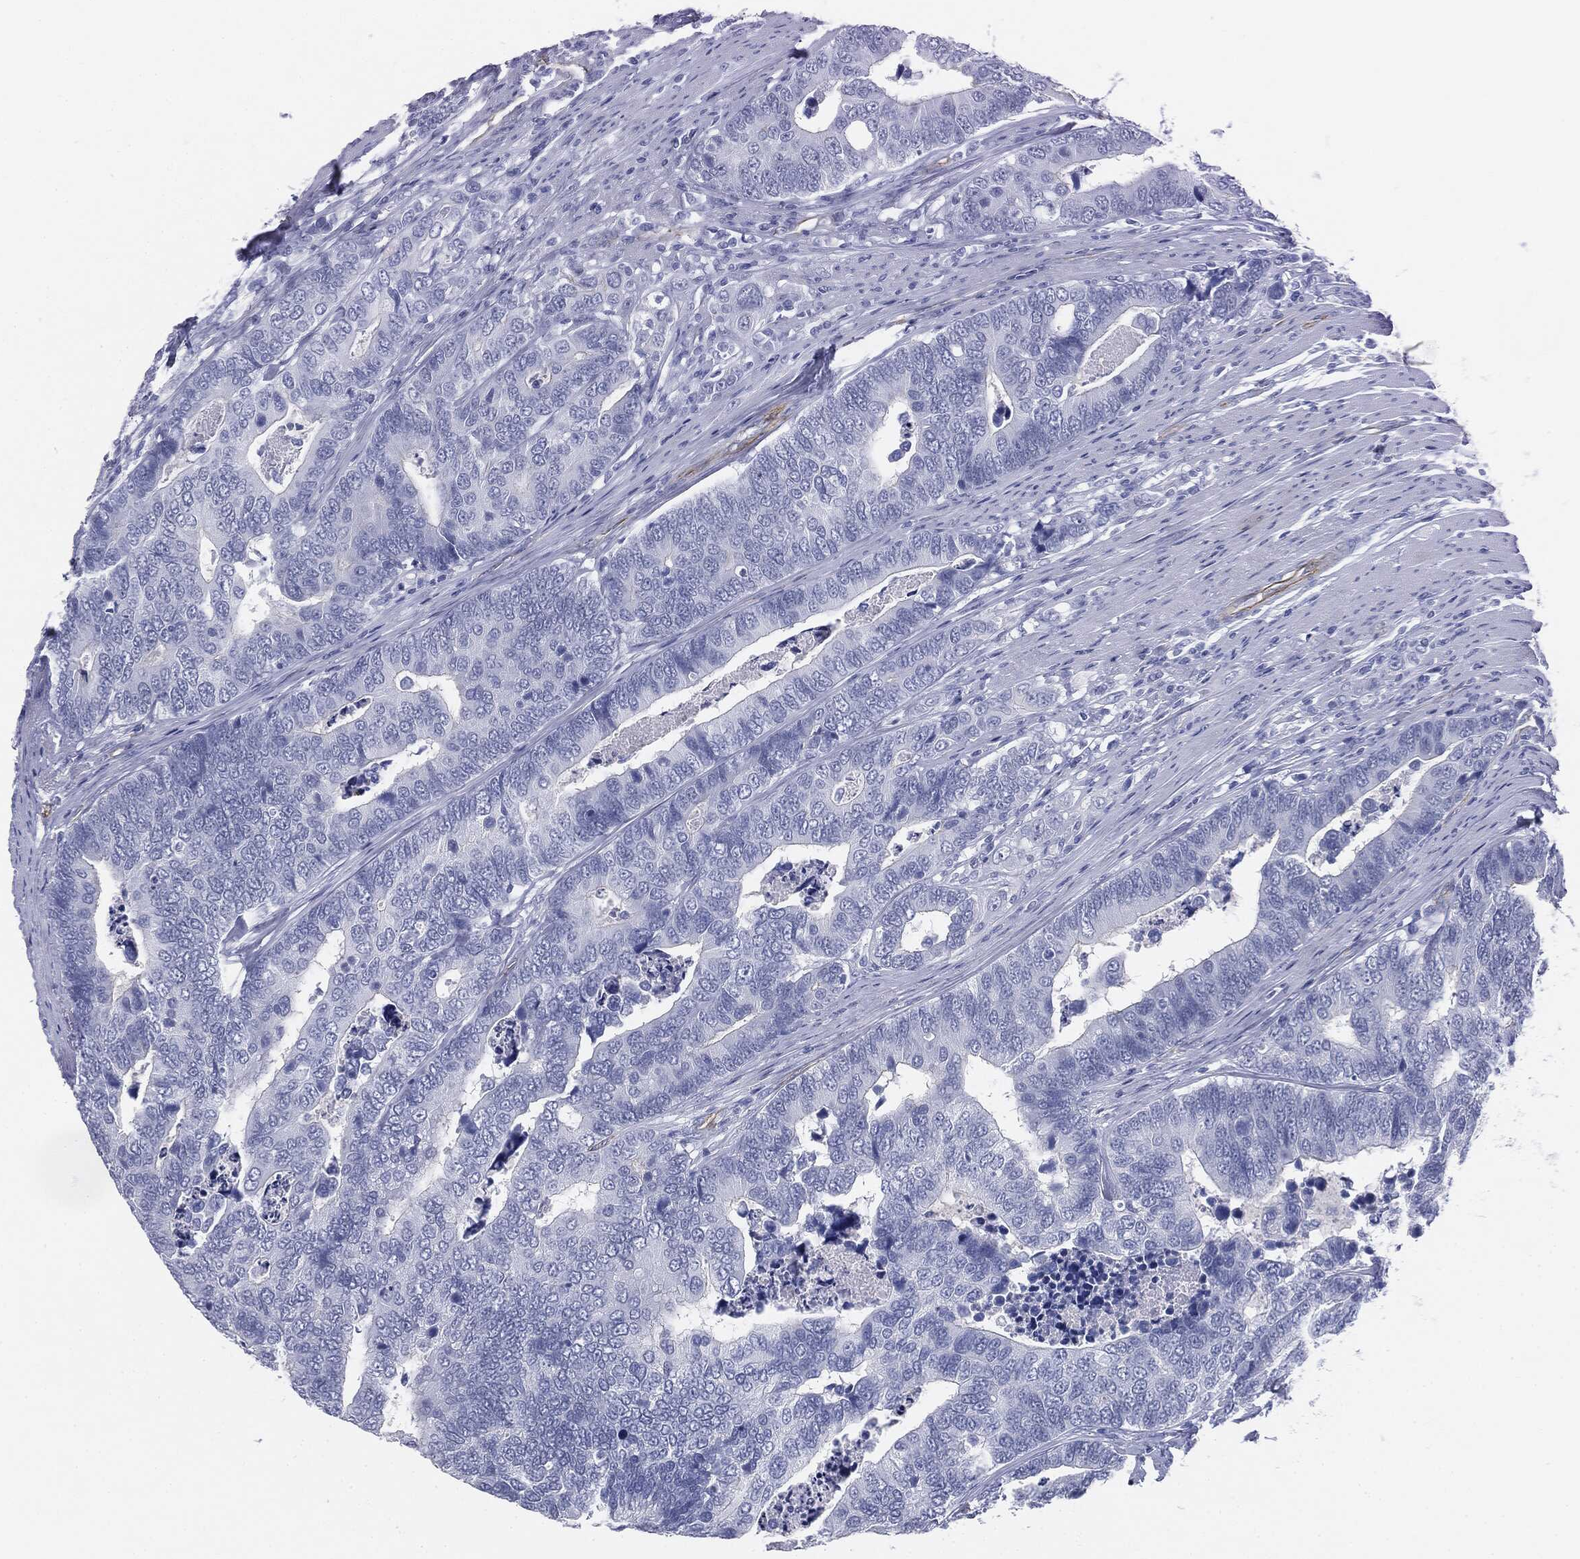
{"staining": {"intensity": "negative", "quantity": "none", "location": "none"}, "tissue": "colorectal cancer", "cell_type": "Tumor cells", "image_type": "cancer", "snomed": [{"axis": "morphology", "description": "Adenocarcinoma, NOS"}, {"axis": "topography", "description": "Colon"}], "caption": "Photomicrograph shows no significant protein expression in tumor cells of colorectal adenocarcinoma. The staining is performed using DAB (3,3'-diaminobenzidine) brown chromogen with nuclei counter-stained in using hematoxylin.", "gene": "MUC5AC", "patient": {"sex": "female", "age": 72}}